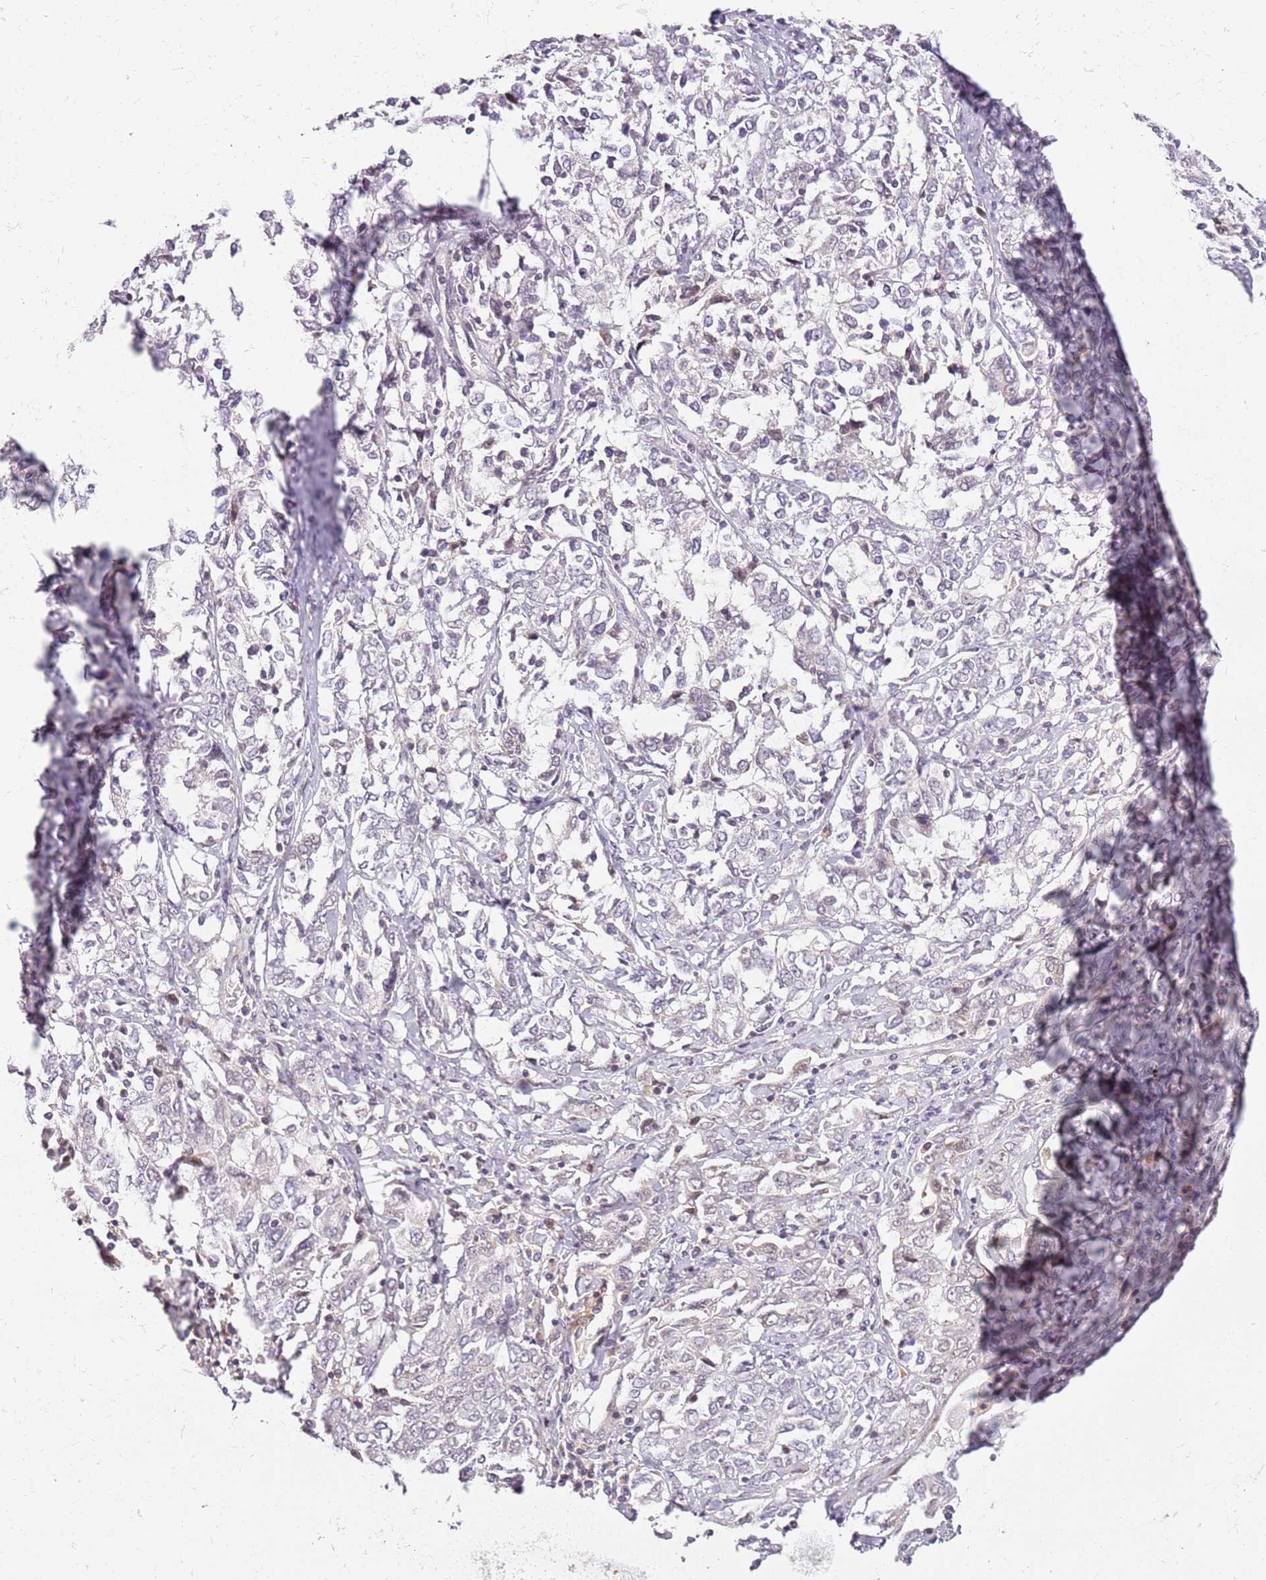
{"staining": {"intensity": "negative", "quantity": "none", "location": "none"}, "tissue": "ovarian cancer", "cell_type": "Tumor cells", "image_type": "cancer", "snomed": [{"axis": "morphology", "description": "Carcinoma, endometroid"}, {"axis": "topography", "description": "Ovary"}], "caption": "Immunohistochemical staining of ovarian cancer exhibits no significant expression in tumor cells.", "gene": "DEFB116", "patient": {"sex": "female", "age": 62}}